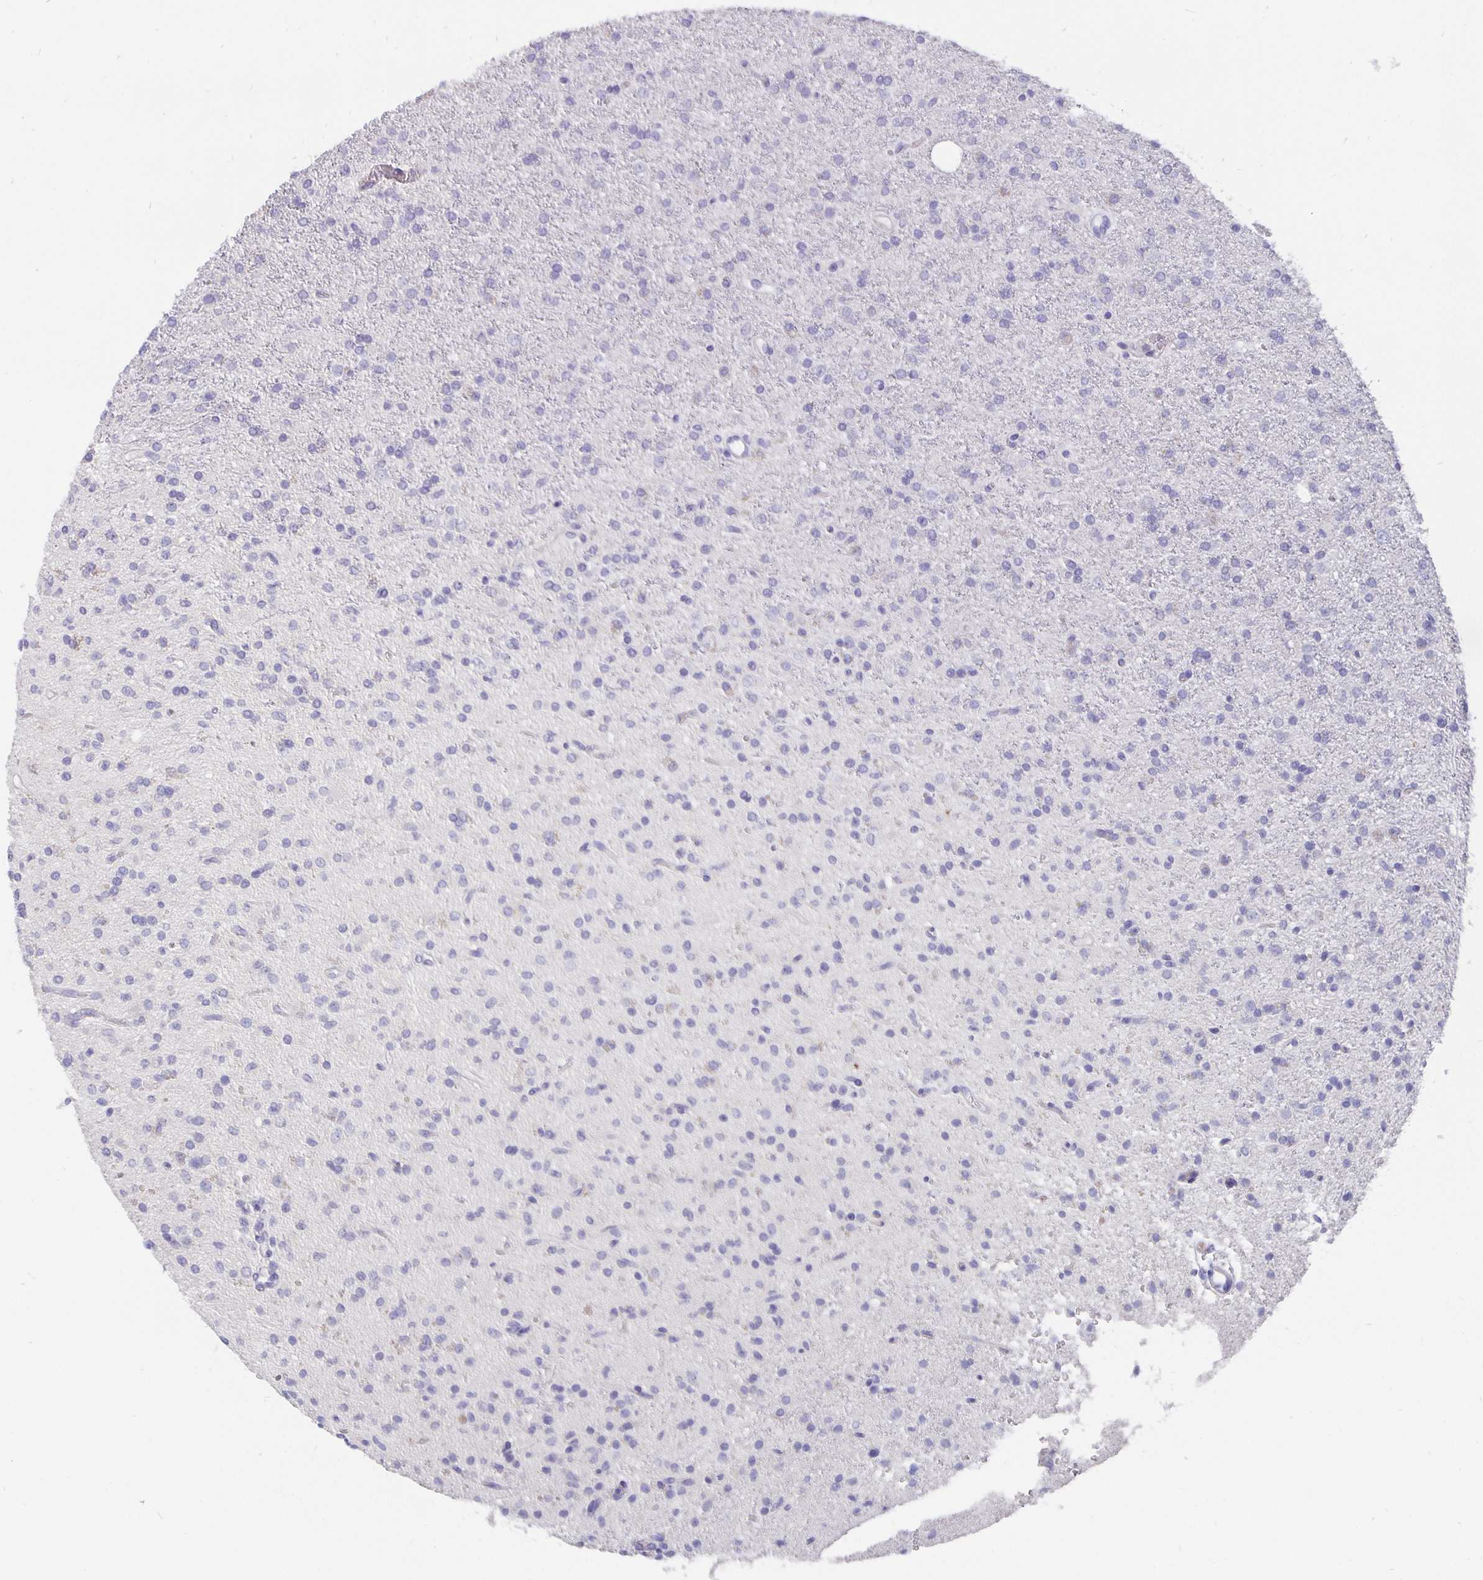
{"staining": {"intensity": "negative", "quantity": "none", "location": "none"}, "tissue": "glioma", "cell_type": "Tumor cells", "image_type": "cancer", "snomed": [{"axis": "morphology", "description": "Glioma, malignant, Low grade"}, {"axis": "topography", "description": "Brain"}], "caption": "Tumor cells are negative for protein expression in human glioma. The staining was performed using DAB (3,3'-diaminobenzidine) to visualize the protein expression in brown, while the nuclei were stained in blue with hematoxylin (Magnification: 20x).", "gene": "CFAP74", "patient": {"sex": "female", "age": 33}}